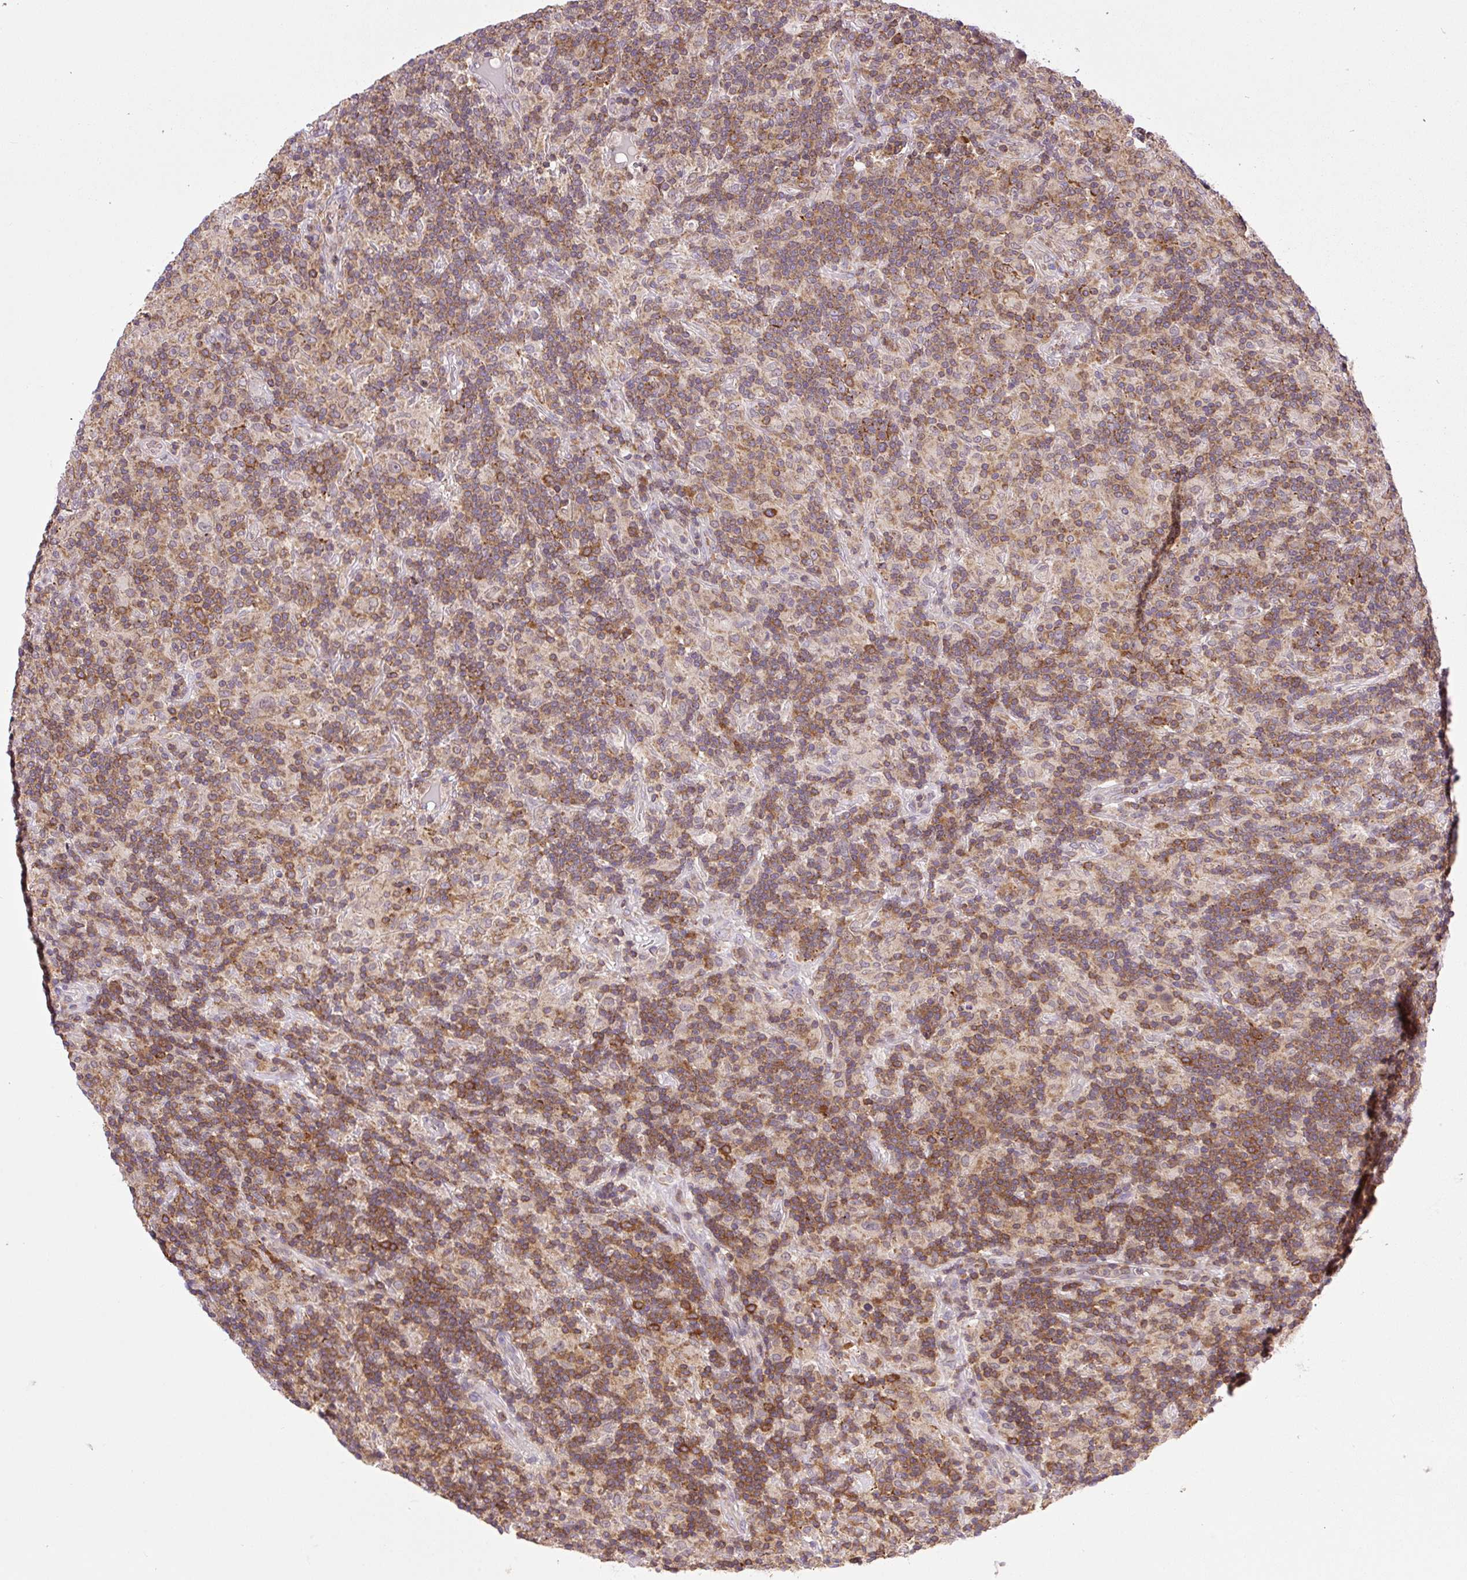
{"staining": {"intensity": "negative", "quantity": "none", "location": "none"}, "tissue": "lymphoma", "cell_type": "Tumor cells", "image_type": "cancer", "snomed": [{"axis": "morphology", "description": "Hodgkin's disease, NOS"}, {"axis": "topography", "description": "Lymph node"}], "caption": "Micrograph shows no significant protein expression in tumor cells of Hodgkin's disease.", "gene": "CARD11", "patient": {"sex": "male", "age": 70}}